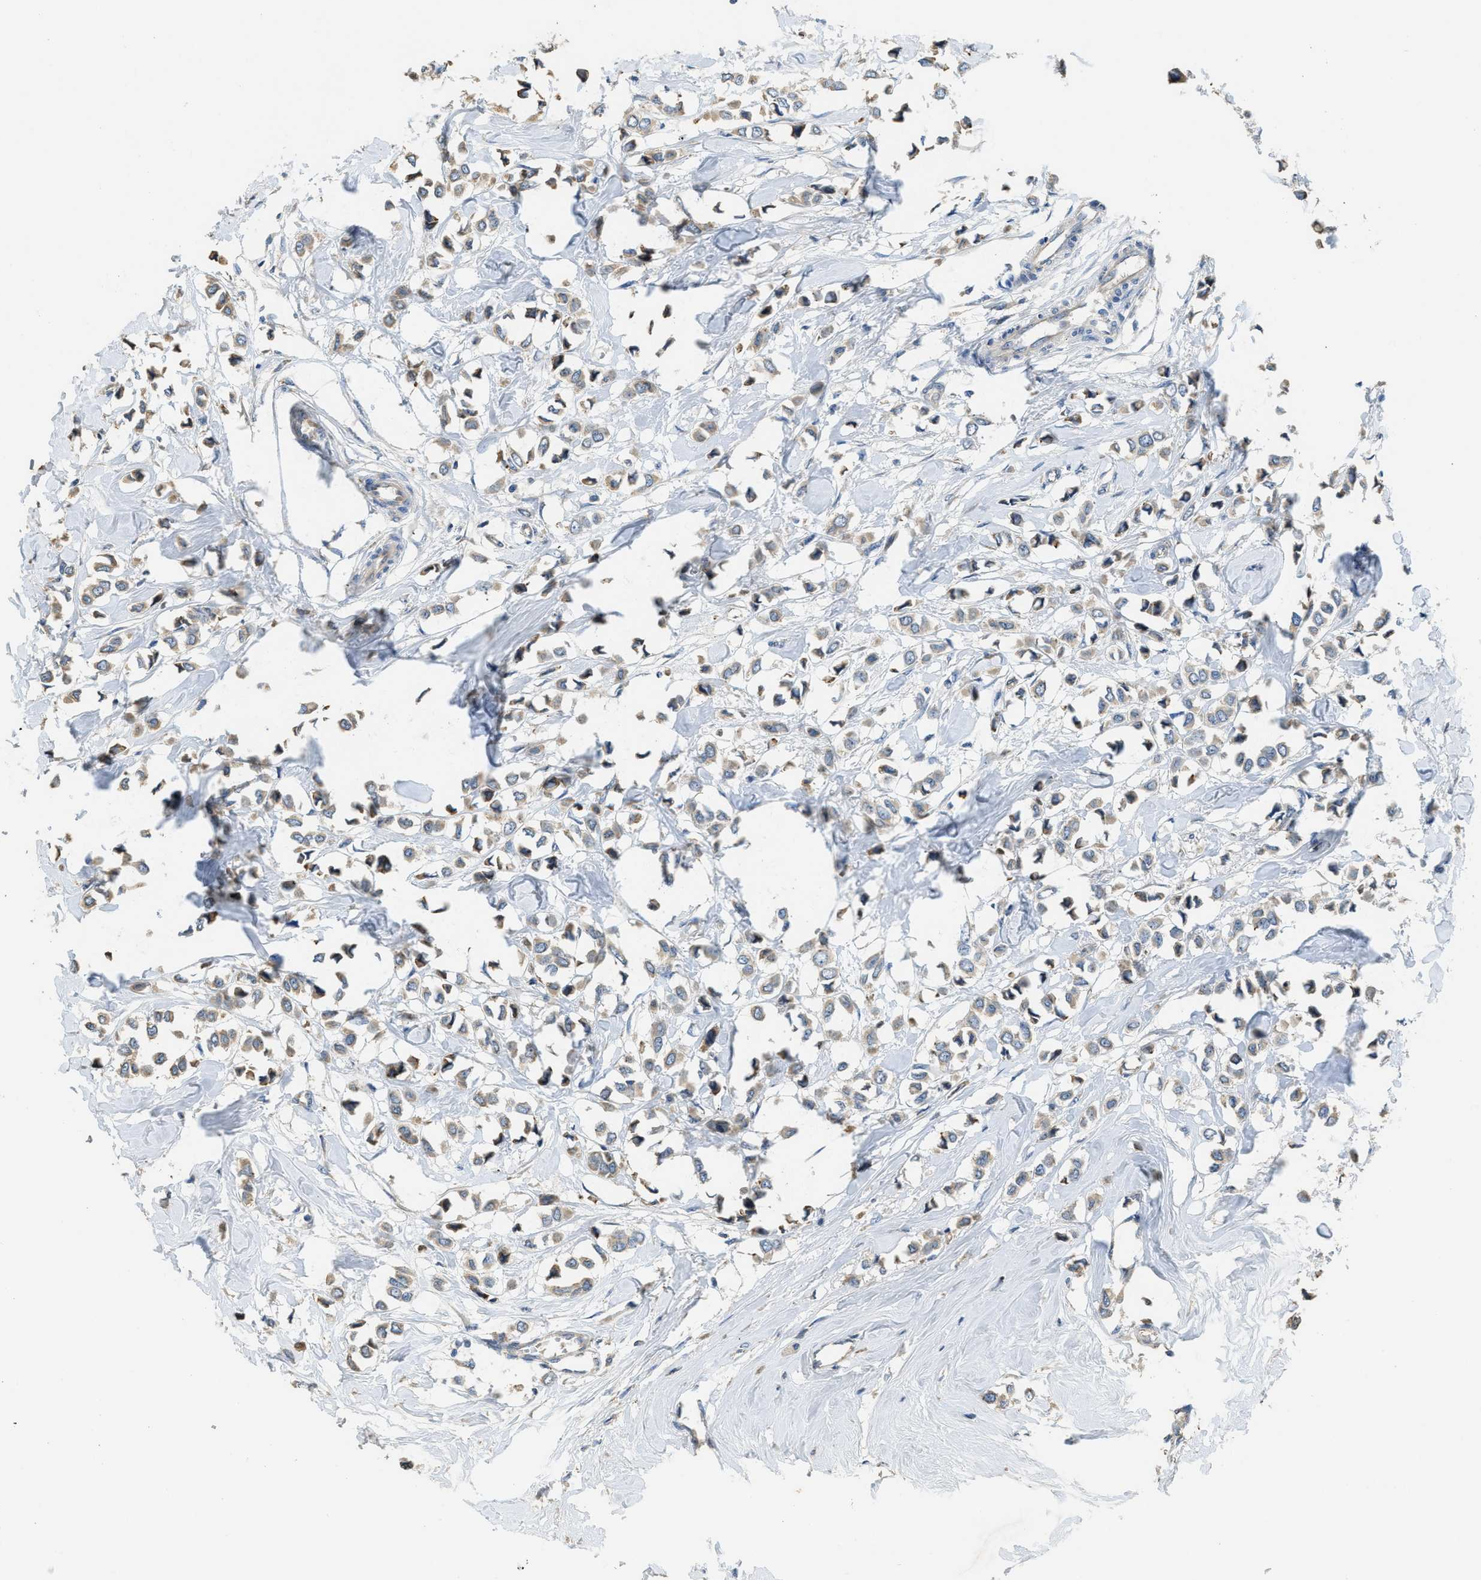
{"staining": {"intensity": "weak", "quantity": "<25%", "location": "cytoplasmic/membranous"}, "tissue": "breast cancer", "cell_type": "Tumor cells", "image_type": "cancer", "snomed": [{"axis": "morphology", "description": "Lobular carcinoma"}, {"axis": "topography", "description": "Breast"}], "caption": "Immunohistochemistry (IHC) micrograph of neoplastic tissue: breast cancer (lobular carcinoma) stained with DAB (3,3'-diaminobenzidine) demonstrates no significant protein positivity in tumor cells. (Stains: DAB immunohistochemistry with hematoxylin counter stain, Microscopy: brightfield microscopy at high magnification).", "gene": "RIPK2", "patient": {"sex": "female", "age": 51}}